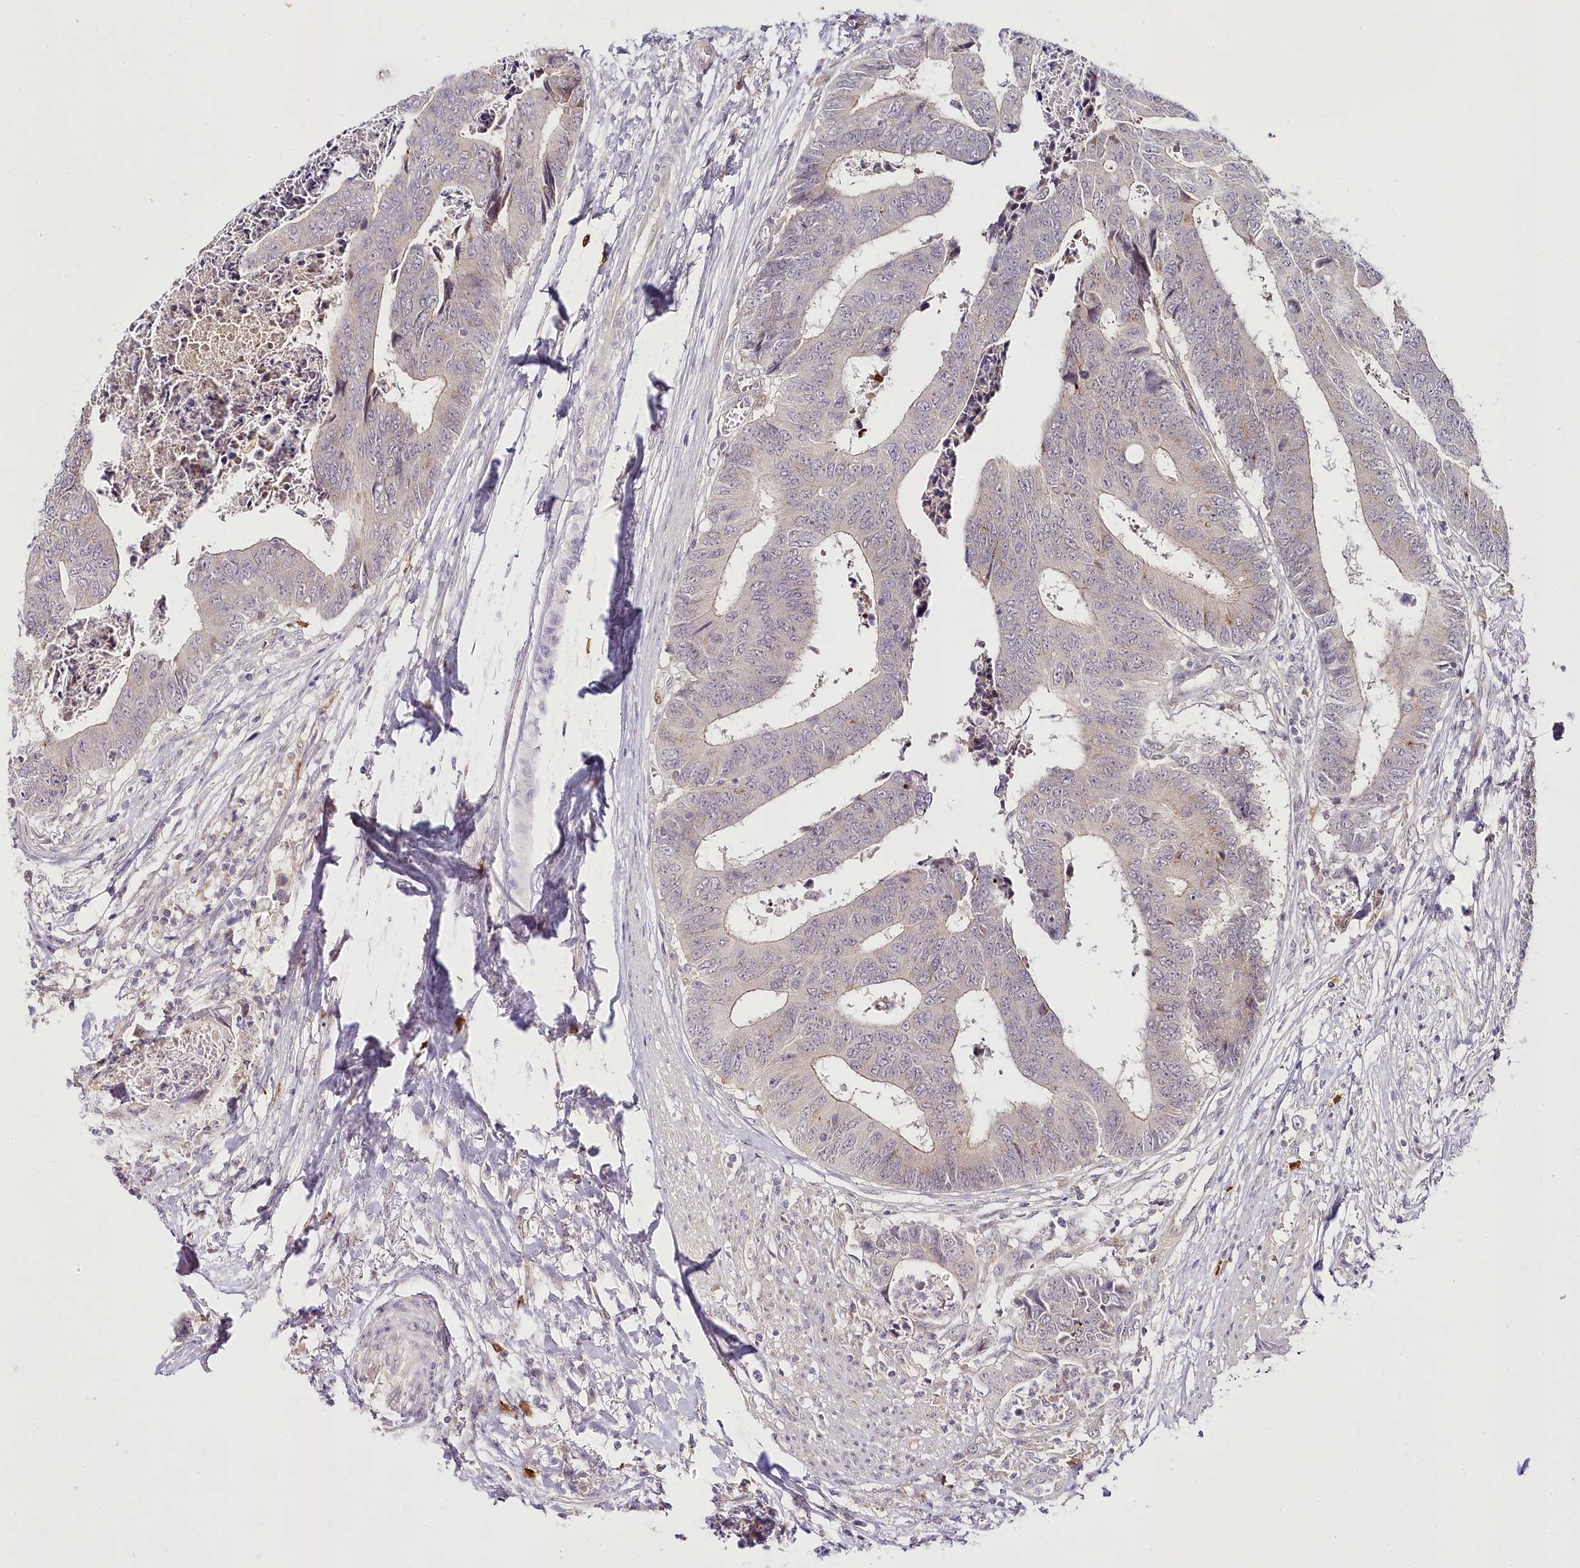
{"staining": {"intensity": "negative", "quantity": "none", "location": "none"}, "tissue": "colorectal cancer", "cell_type": "Tumor cells", "image_type": "cancer", "snomed": [{"axis": "morphology", "description": "Adenocarcinoma, NOS"}, {"axis": "topography", "description": "Rectum"}], "caption": "A high-resolution histopathology image shows immunohistochemistry (IHC) staining of colorectal adenocarcinoma, which displays no significant positivity in tumor cells.", "gene": "VWA5A", "patient": {"sex": "male", "age": 84}}